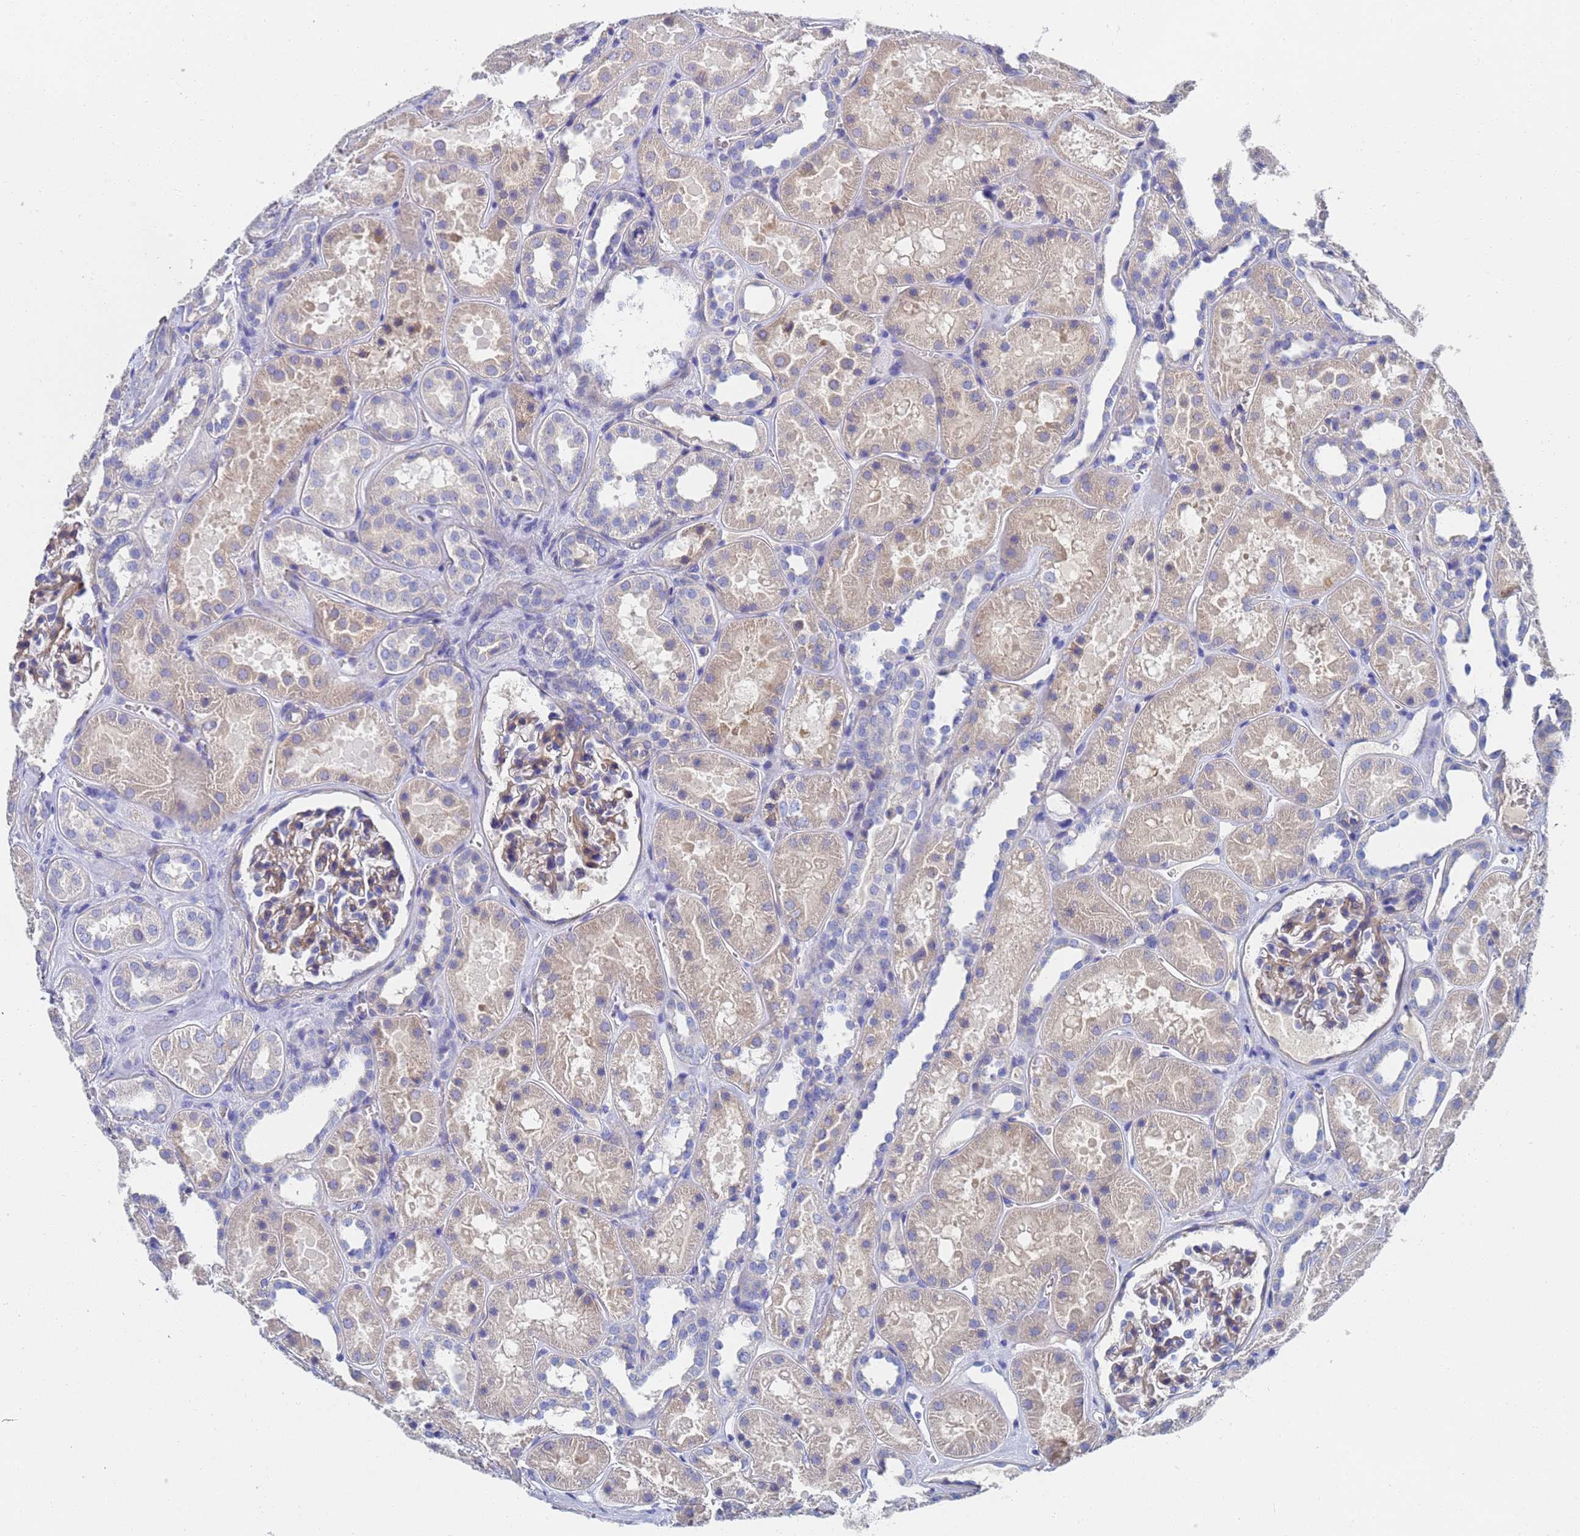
{"staining": {"intensity": "moderate", "quantity": "<25%", "location": "cytoplasmic/membranous"}, "tissue": "kidney", "cell_type": "Cells in glomeruli", "image_type": "normal", "snomed": [{"axis": "morphology", "description": "Normal tissue, NOS"}, {"axis": "topography", "description": "Kidney"}], "caption": "Human kidney stained for a protein (brown) demonstrates moderate cytoplasmic/membranous positive expression in approximately <25% of cells in glomeruli.", "gene": "LBX2", "patient": {"sex": "female", "age": 41}}